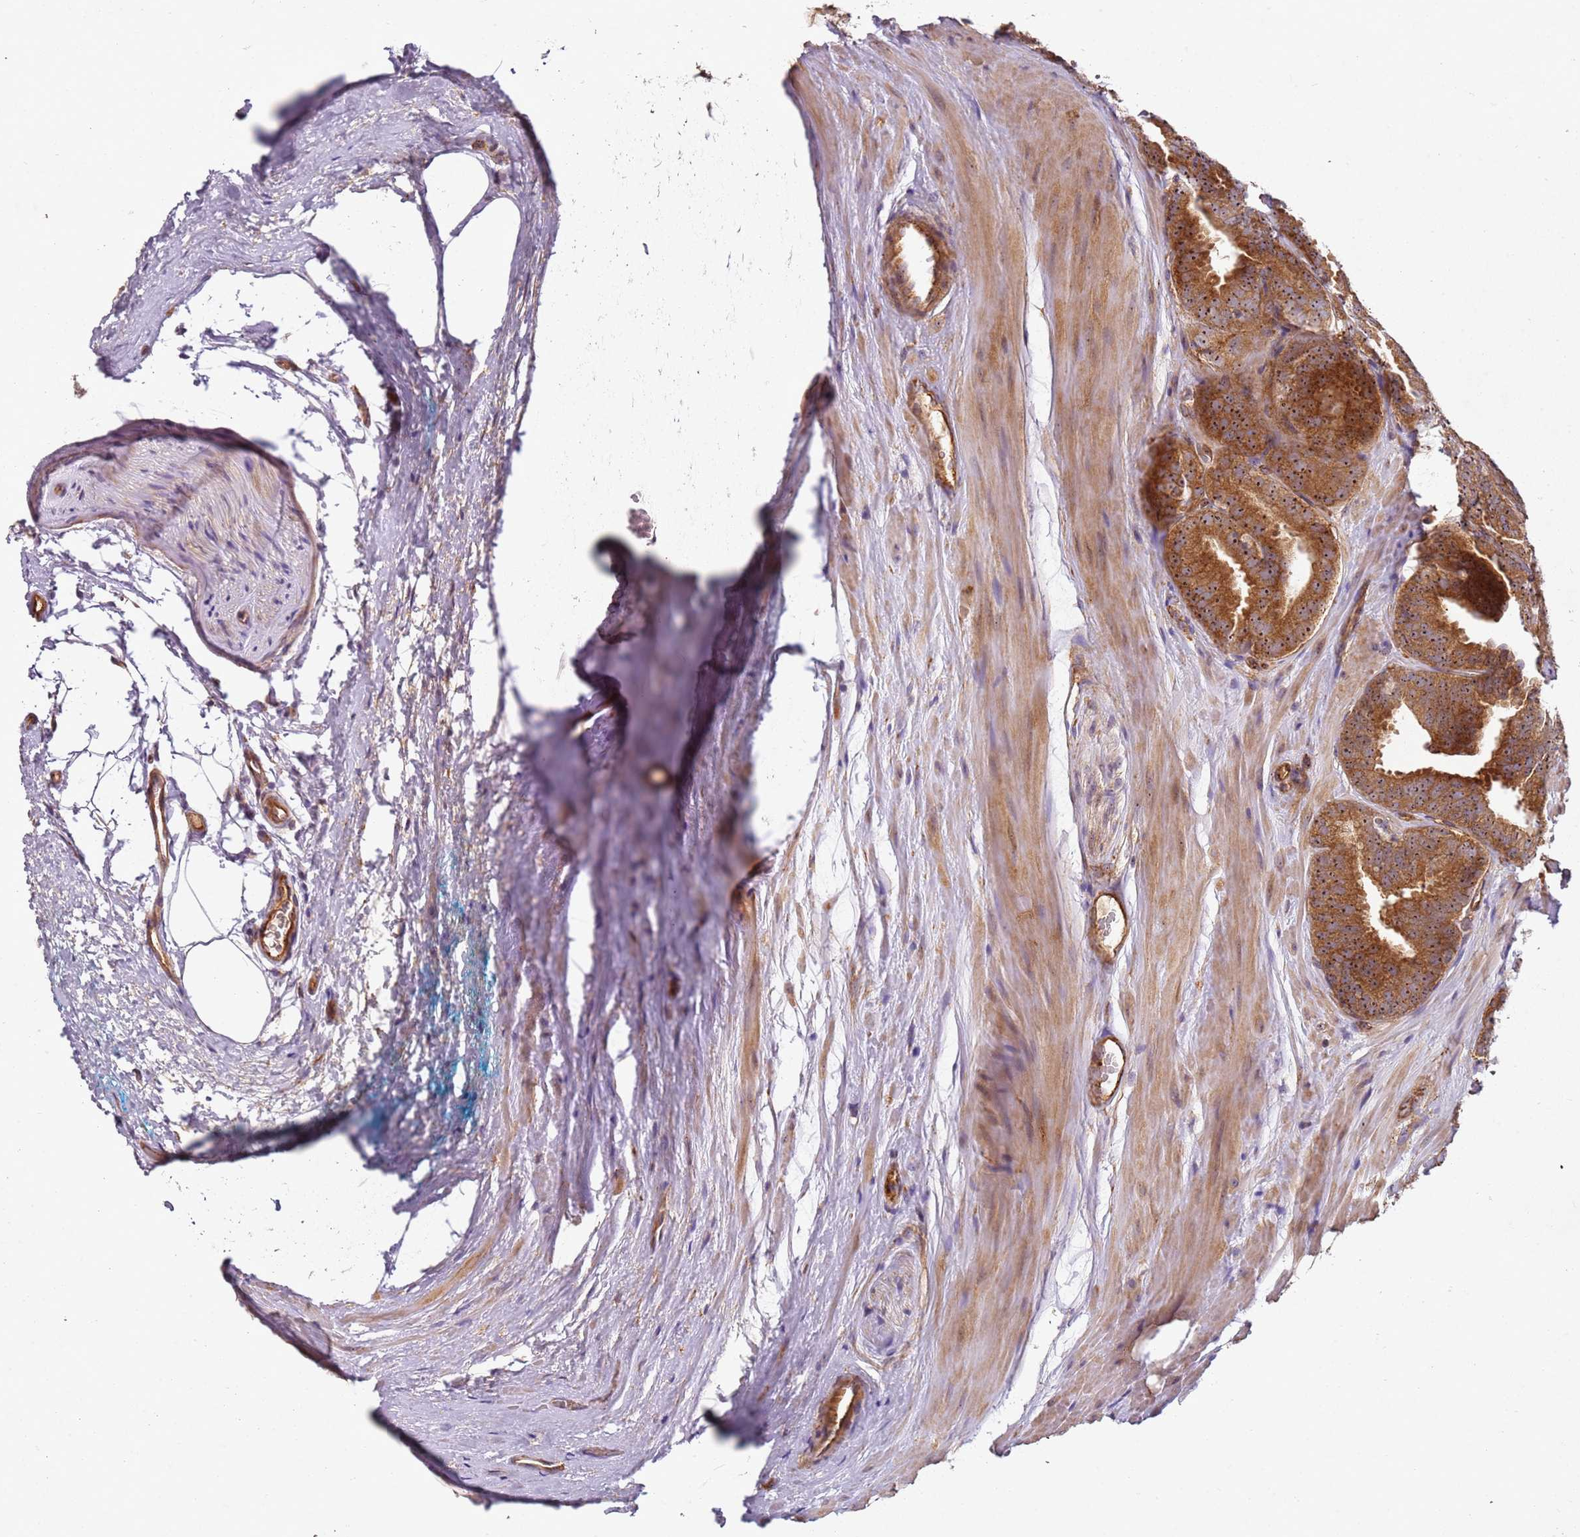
{"staining": {"intensity": "moderate", "quantity": ">75%", "location": "cytoplasmic/membranous"}, "tissue": "prostate cancer", "cell_type": "Tumor cells", "image_type": "cancer", "snomed": [{"axis": "morphology", "description": "Adenocarcinoma, High grade"}, {"axis": "topography", "description": "Prostate"}], "caption": "Protein positivity by immunohistochemistry shows moderate cytoplasmic/membranous staining in approximately >75% of tumor cells in adenocarcinoma (high-grade) (prostate). (DAB IHC, brown staining for protein, blue staining for nuclei).", "gene": "C2CD4B", "patient": {"sex": "male", "age": 63}}